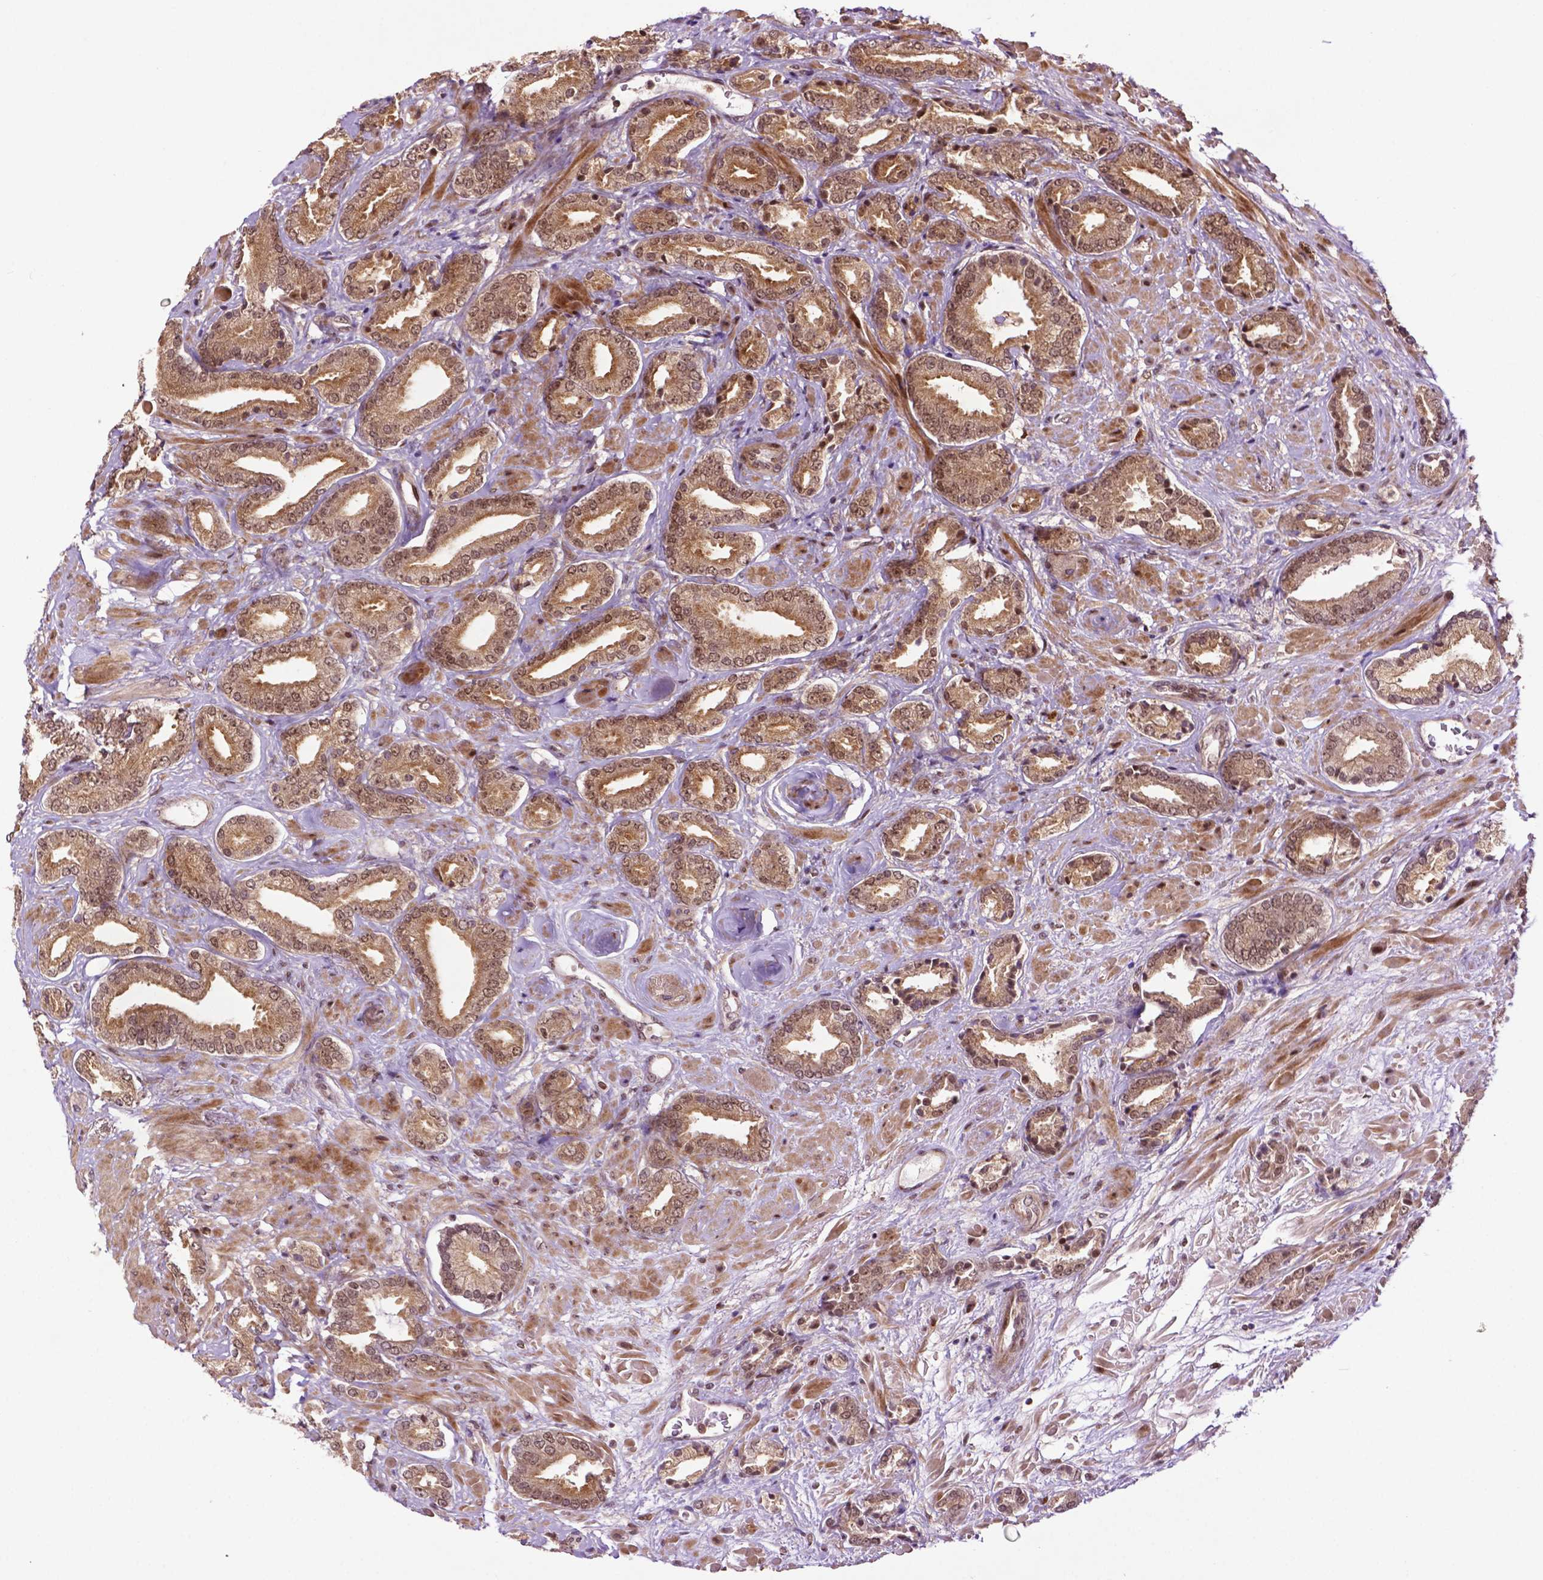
{"staining": {"intensity": "moderate", "quantity": ">75%", "location": "cytoplasmic/membranous,nuclear"}, "tissue": "prostate cancer", "cell_type": "Tumor cells", "image_type": "cancer", "snomed": [{"axis": "morphology", "description": "Adenocarcinoma, High grade"}, {"axis": "topography", "description": "Prostate"}], "caption": "High-grade adenocarcinoma (prostate) stained with immunohistochemistry shows moderate cytoplasmic/membranous and nuclear positivity in about >75% of tumor cells.", "gene": "TMX2", "patient": {"sex": "male", "age": 56}}